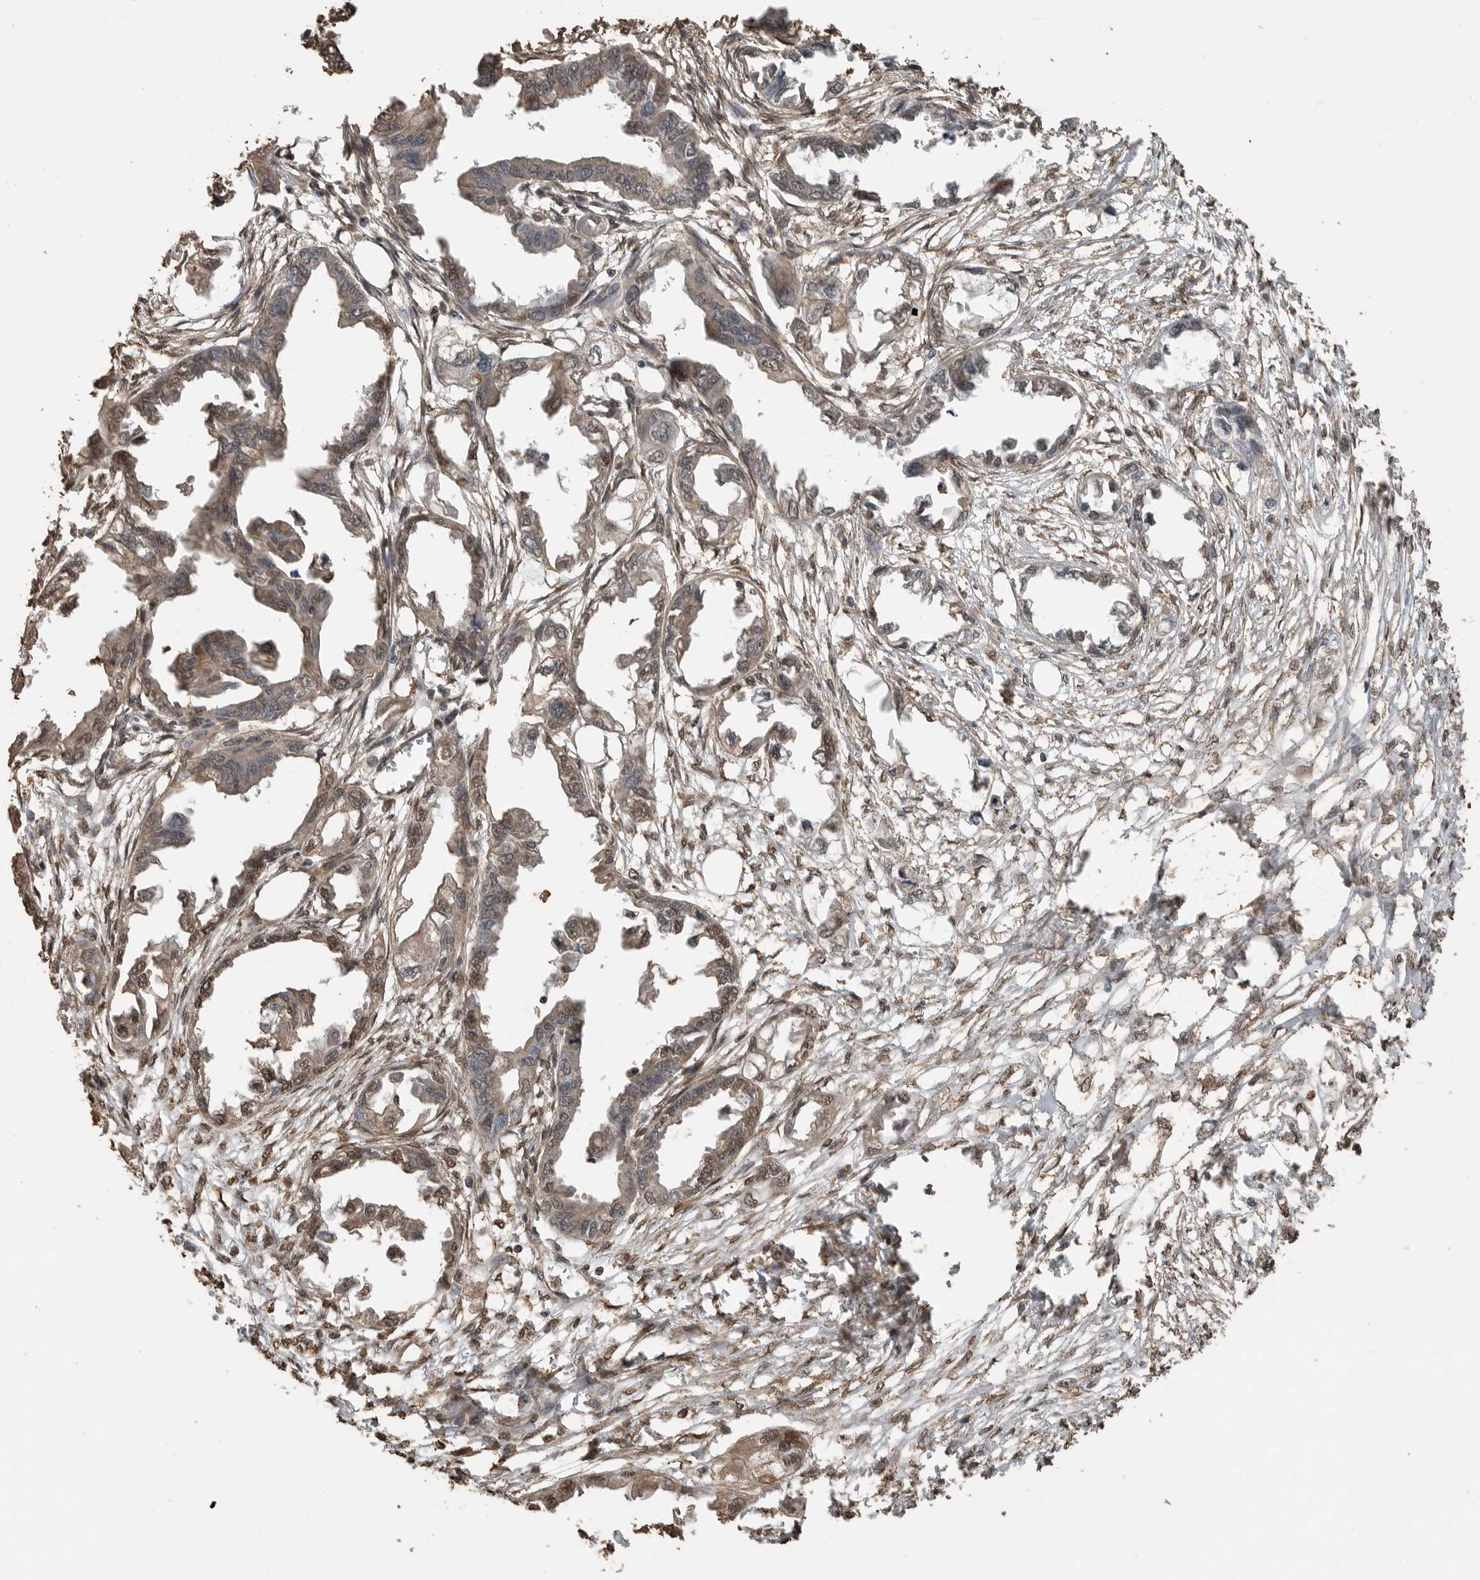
{"staining": {"intensity": "weak", "quantity": ">75%", "location": "cytoplasmic/membranous,nuclear"}, "tissue": "endometrial cancer", "cell_type": "Tumor cells", "image_type": "cancer", "snomed": [{"axis": "morphology", "description": "Adenocarcinoma, NOS"}, {"axis": "morphology", "description": "Adenocarcinoma, metastatic, NOS"}, {"axis": "topography", "description": "Adipose tissue"}, {"axis": "topography", "description": "Endometrium"}], "caption": "Immunohistochemical staining of human endometrial metastatic adenocarcinoma displays weak cytoplasmic/membranous and nuclear protein positivity in about >75% of tumor cells. (DAB IHC, brown staining for protein, blue staining for nuclei).", "gene": "BLZF1", "patient": {"sex": "female", "age": 67}}